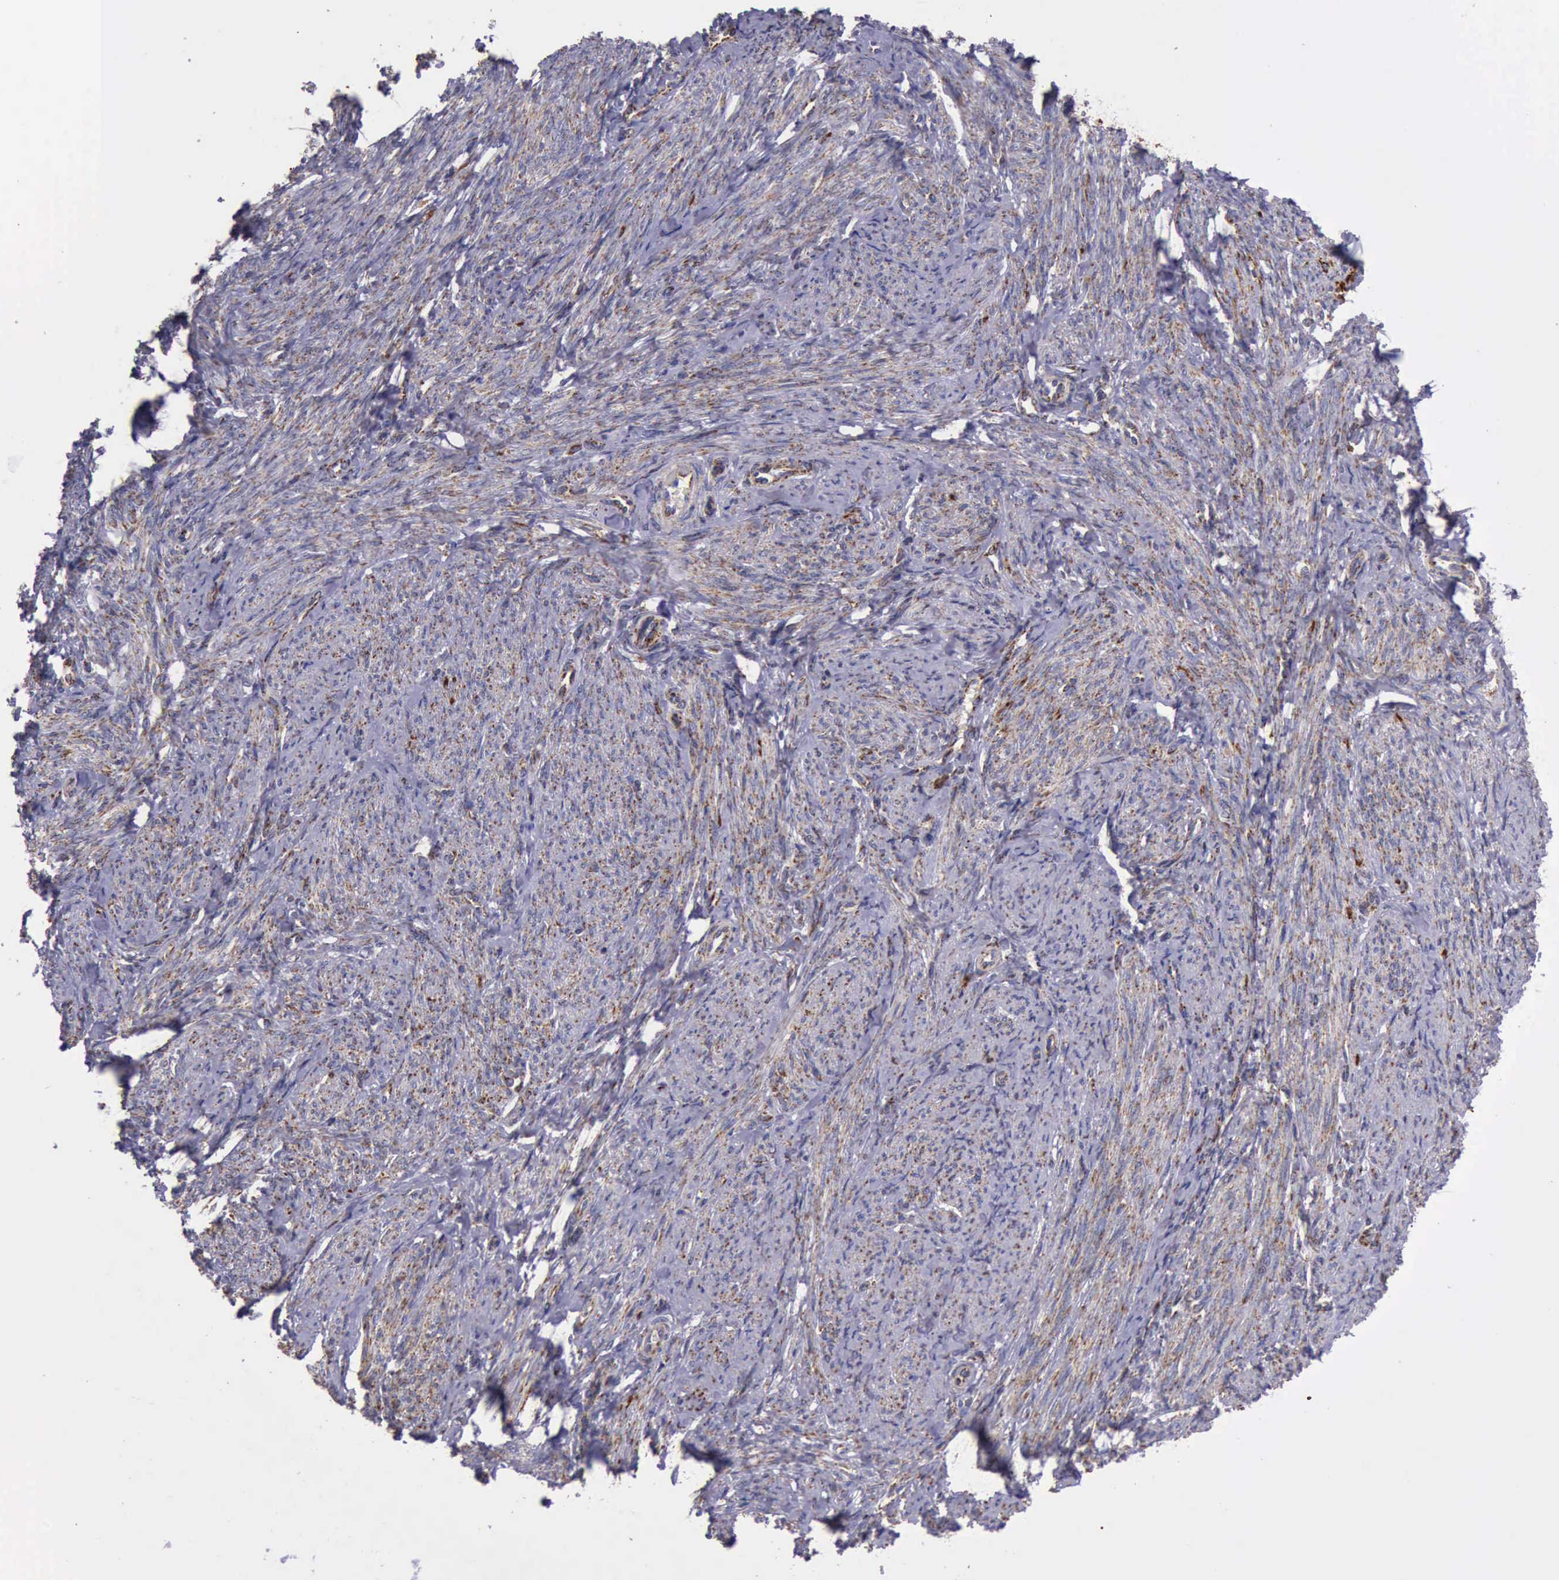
{"staining": {"intensity": "weak", "quantity": "25%-75%", "location": "cytoplasmic/membranous"}, "tissue": "smooth muscle", "cell_type": "Smooth muscle cells", "image_type": "normal", "snomed": [{"axis": "morphology", "description": "Normal tissue, NOS"}, {"axis": "topography", "description": "Smooth muscle"}, {"axis": "topography", "description": "Cervix"}], "caption": "Human smooth muscle stained for a protein (brown) reveals weak cytoplasmic/membranous positive staining in approximately 25%-75% of smooth muscle cells.", "gene": "TXN2", "patient": {"sex": "female", "age": 70}}